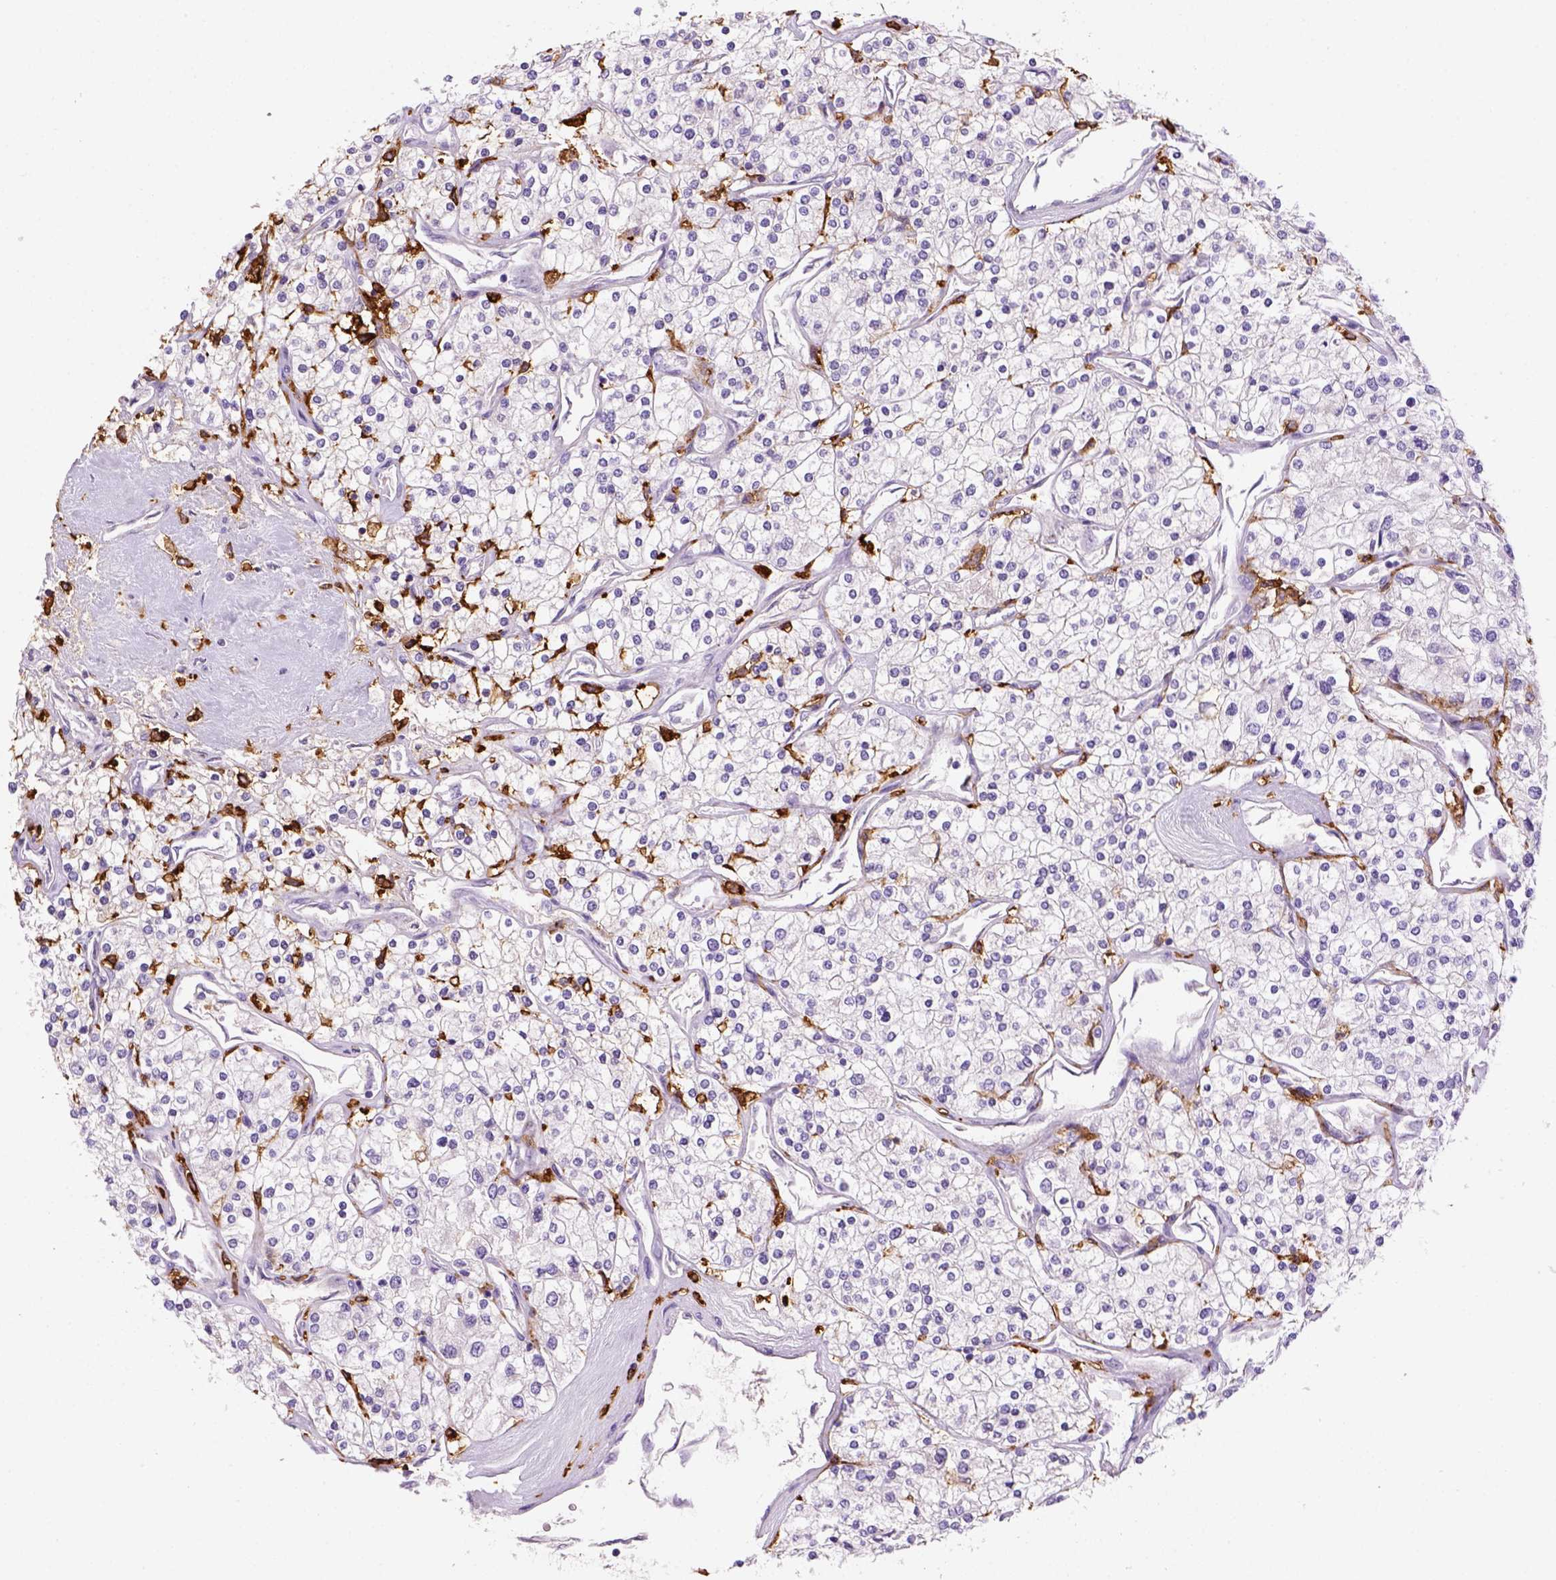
{"staining": {"intensity": "negative", "quantity": "none", "location": "none"}, "tissue": "renal cancer", "cell_type": "Tumor cells", "image_type": "cancer", "snomed": [{"axis": "morphology", "description": "Adenocarcinoma, NOS"}, {"axis": "topography", "description": "Kidney"}], "caption": "Human renal cancer stained for a protein using immunohistochemistry shows no expression in tumor cells.", "gene": "CD14", "patient": {"sex": "male", "age": 80}}